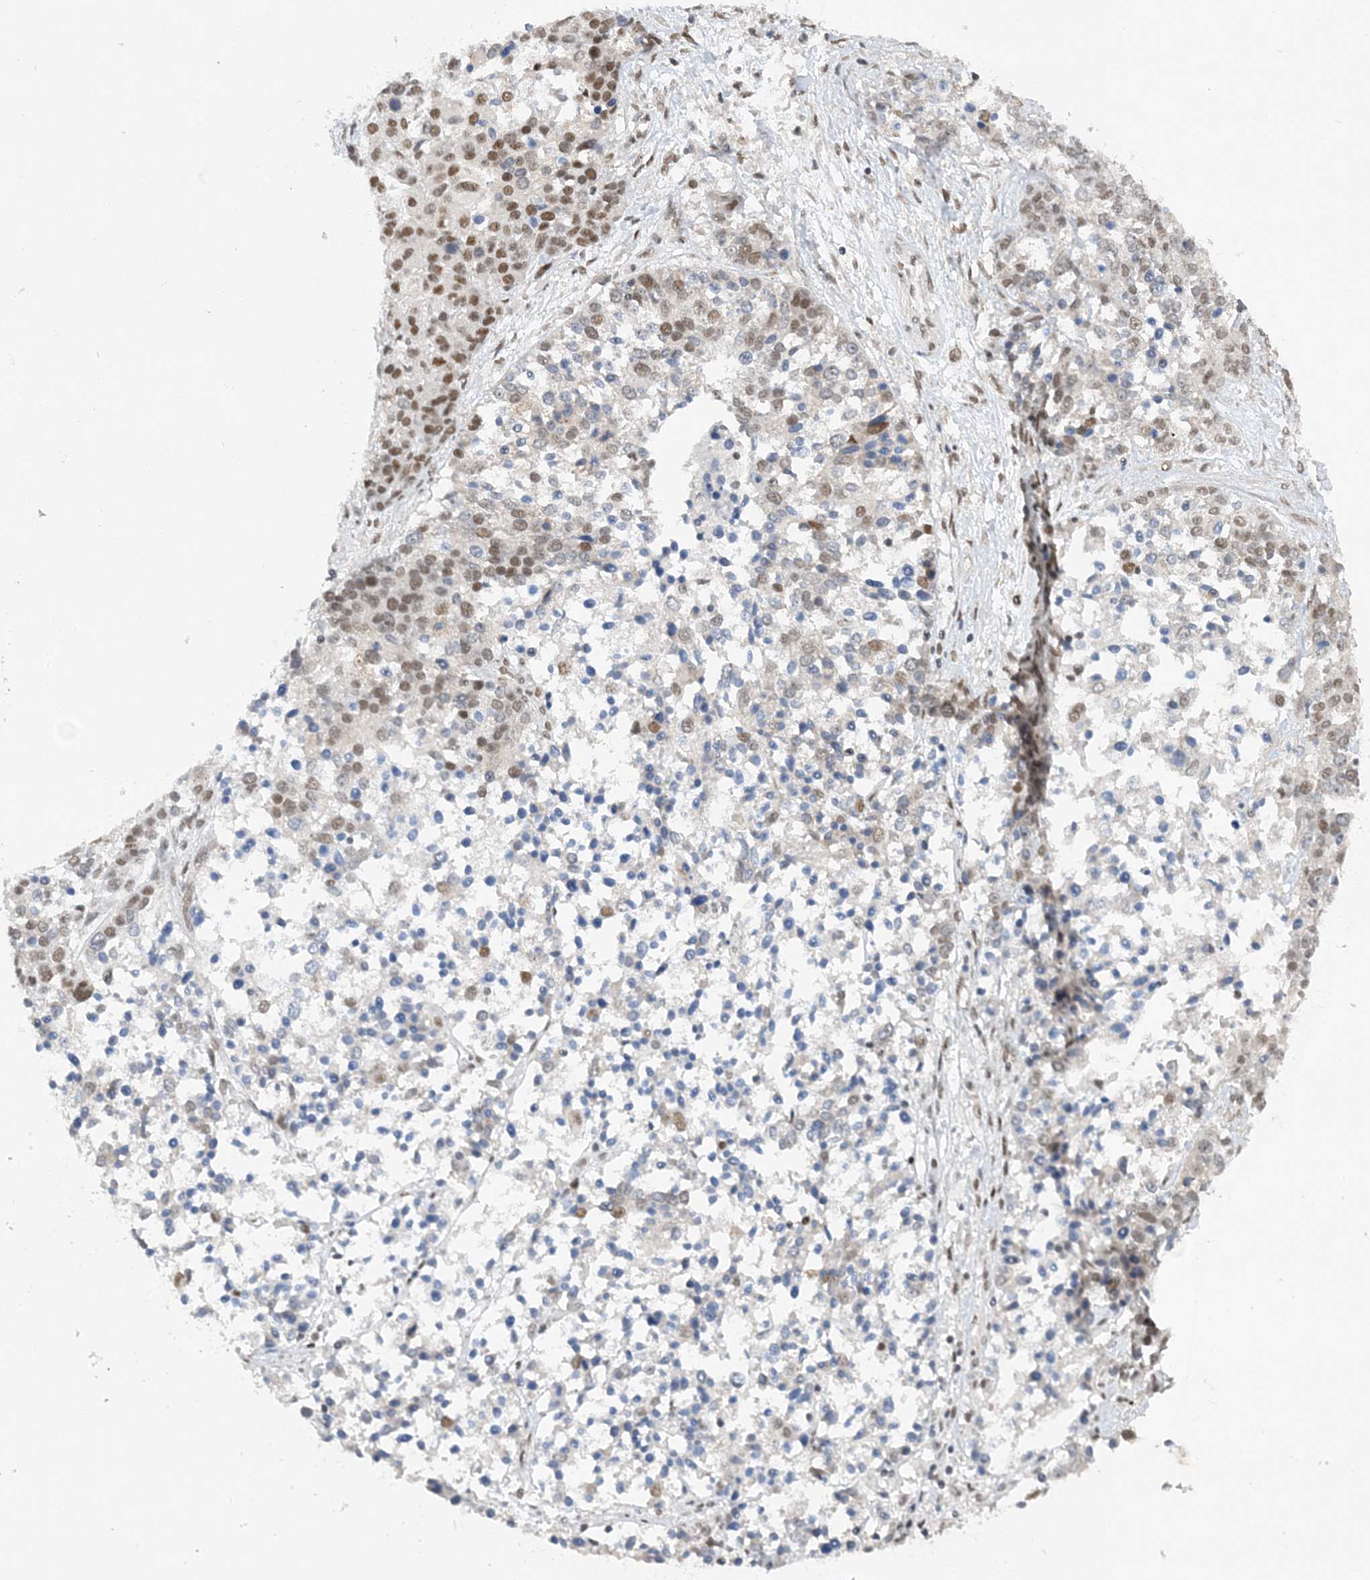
{"staining": {"intensity": "moderate", "quantity": ">75%", "location": "nuclear"}, "tissue": "ovarian cancer", "cell_type": "Tumor cells", "image_type": "cancer", "snomed": [{"axis": "morphology", "description": "Cystadenocarcinoma, serous, NOS"}, {"axis": "topography", "description": "Ovary"}], "caption": "Protein staining of ovarian cancer (serous cystadenocarcinoma) tissue reveals moderate nuclear expression in approximately >75% of tumor cells.", "gene": "WAC", "patient": {"sex": "female", "age": 44}}